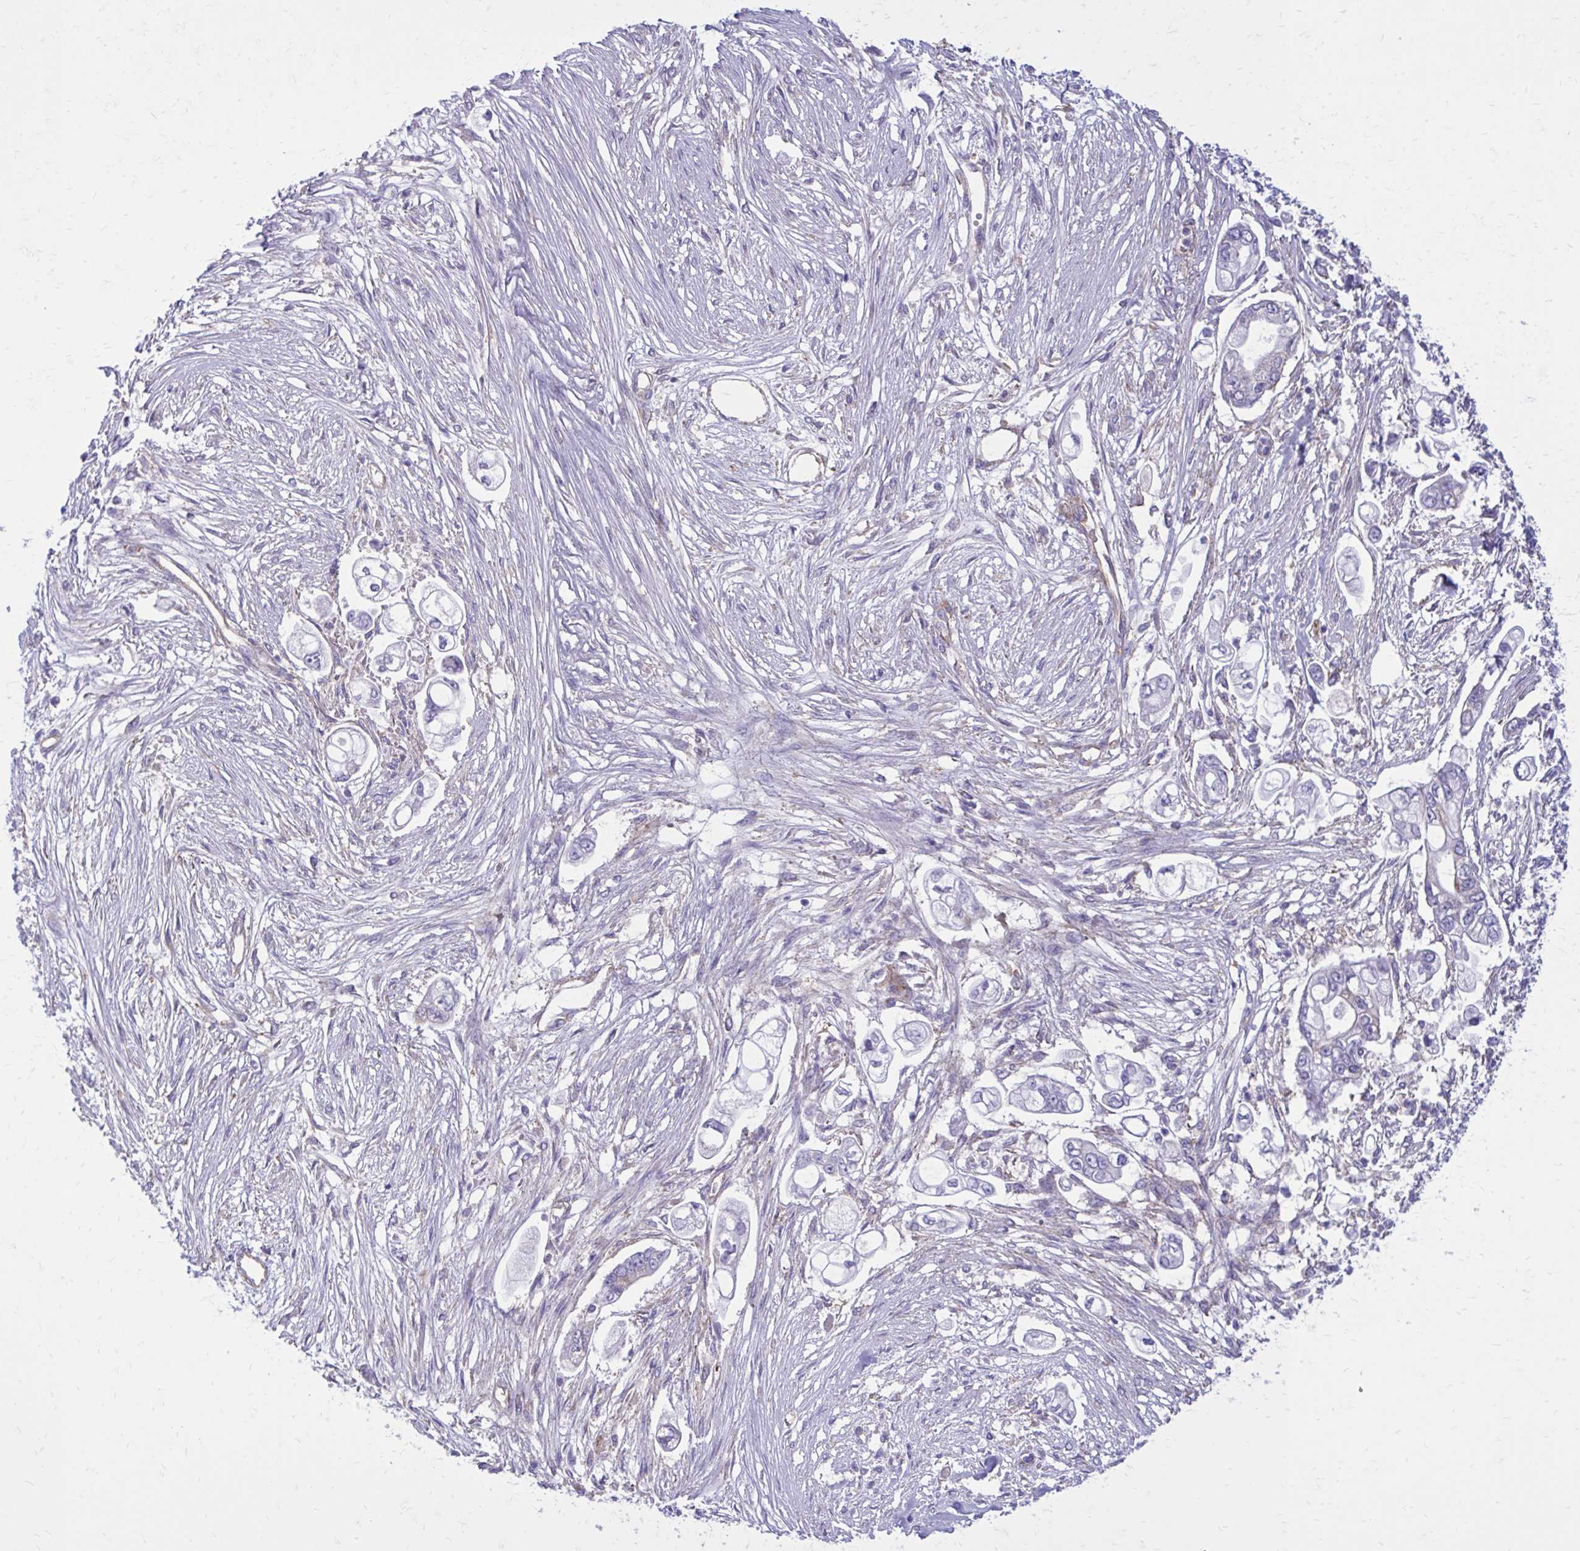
{"staining": {"intensity": "negative", "quantity": "none", "location": "none"}, "tissue": "pancreatic cancer", "cell_type": "Tumor cells", "image_type": "cancer", "snomed": [{"axis": "morphology", "description": "Adenocarcinoma, NOS"}, {"axis": "topography", "description": "Pancreas"}], "caption": "Photomicrograph shows no significant protein positivity in tumor cells of pancreatic cancer (adenocarcinoma).", "gene": "CLTA", "patient": {"sex": "female", "age": 69}}